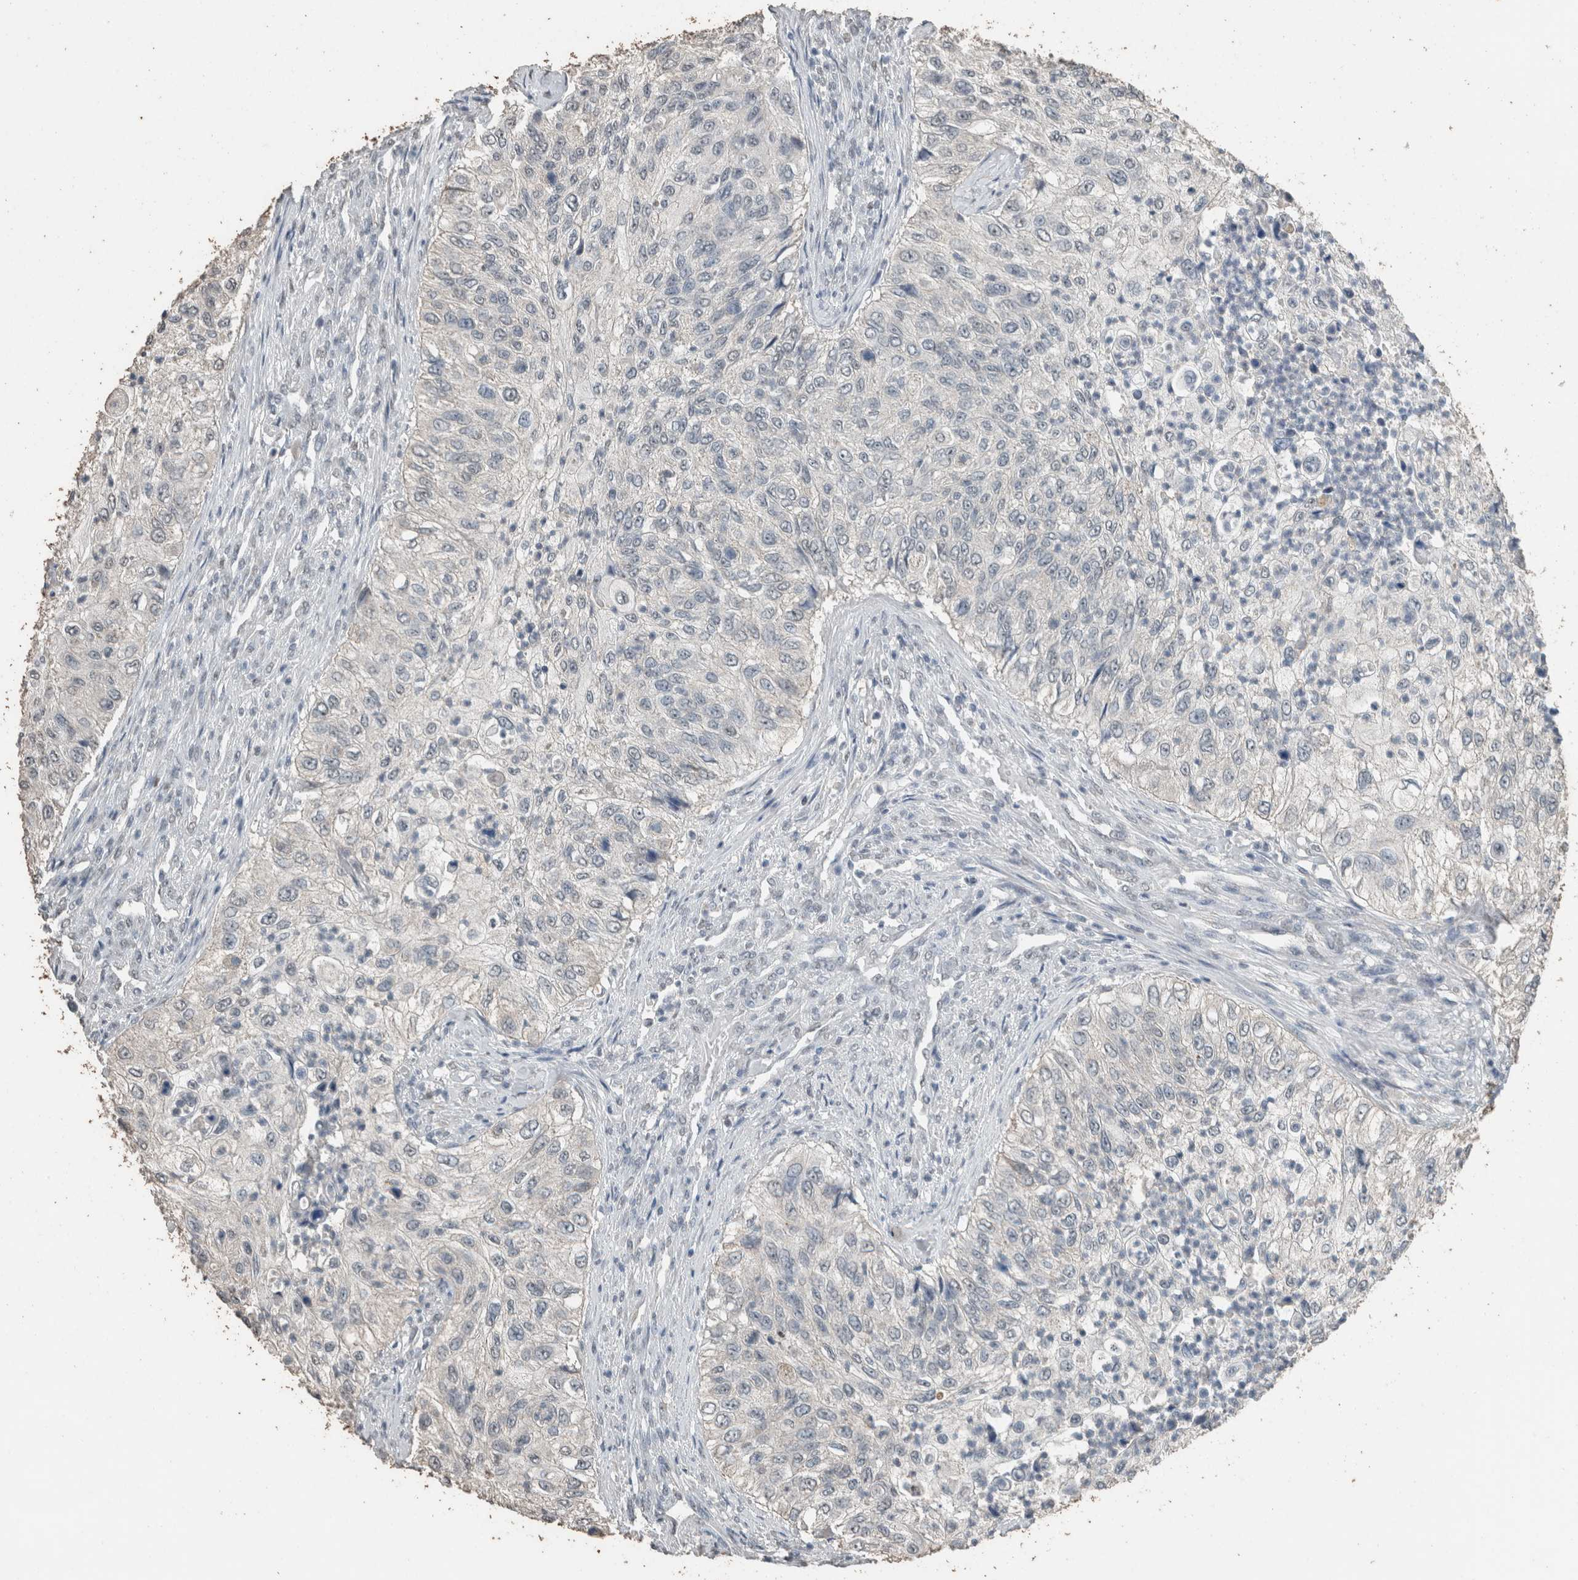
{"staining": {"intensity": "negative", "quantity": "none", "location": "none"}, "tissue": "urothelial cancer", "cell_type": "Tumor cells", "image_type": "cancer", "snomed": [{"axis": "morphology", "description": "Urothelial carcinoma, High grade"}, {"axis": "topography", "description": "Urinary bladder"}], "caption": "An image of human urothelial cancer is negative for staining in tumor cells.", "gene": "ACVR2B", "patient": {"sex": "female", "age": 60}}